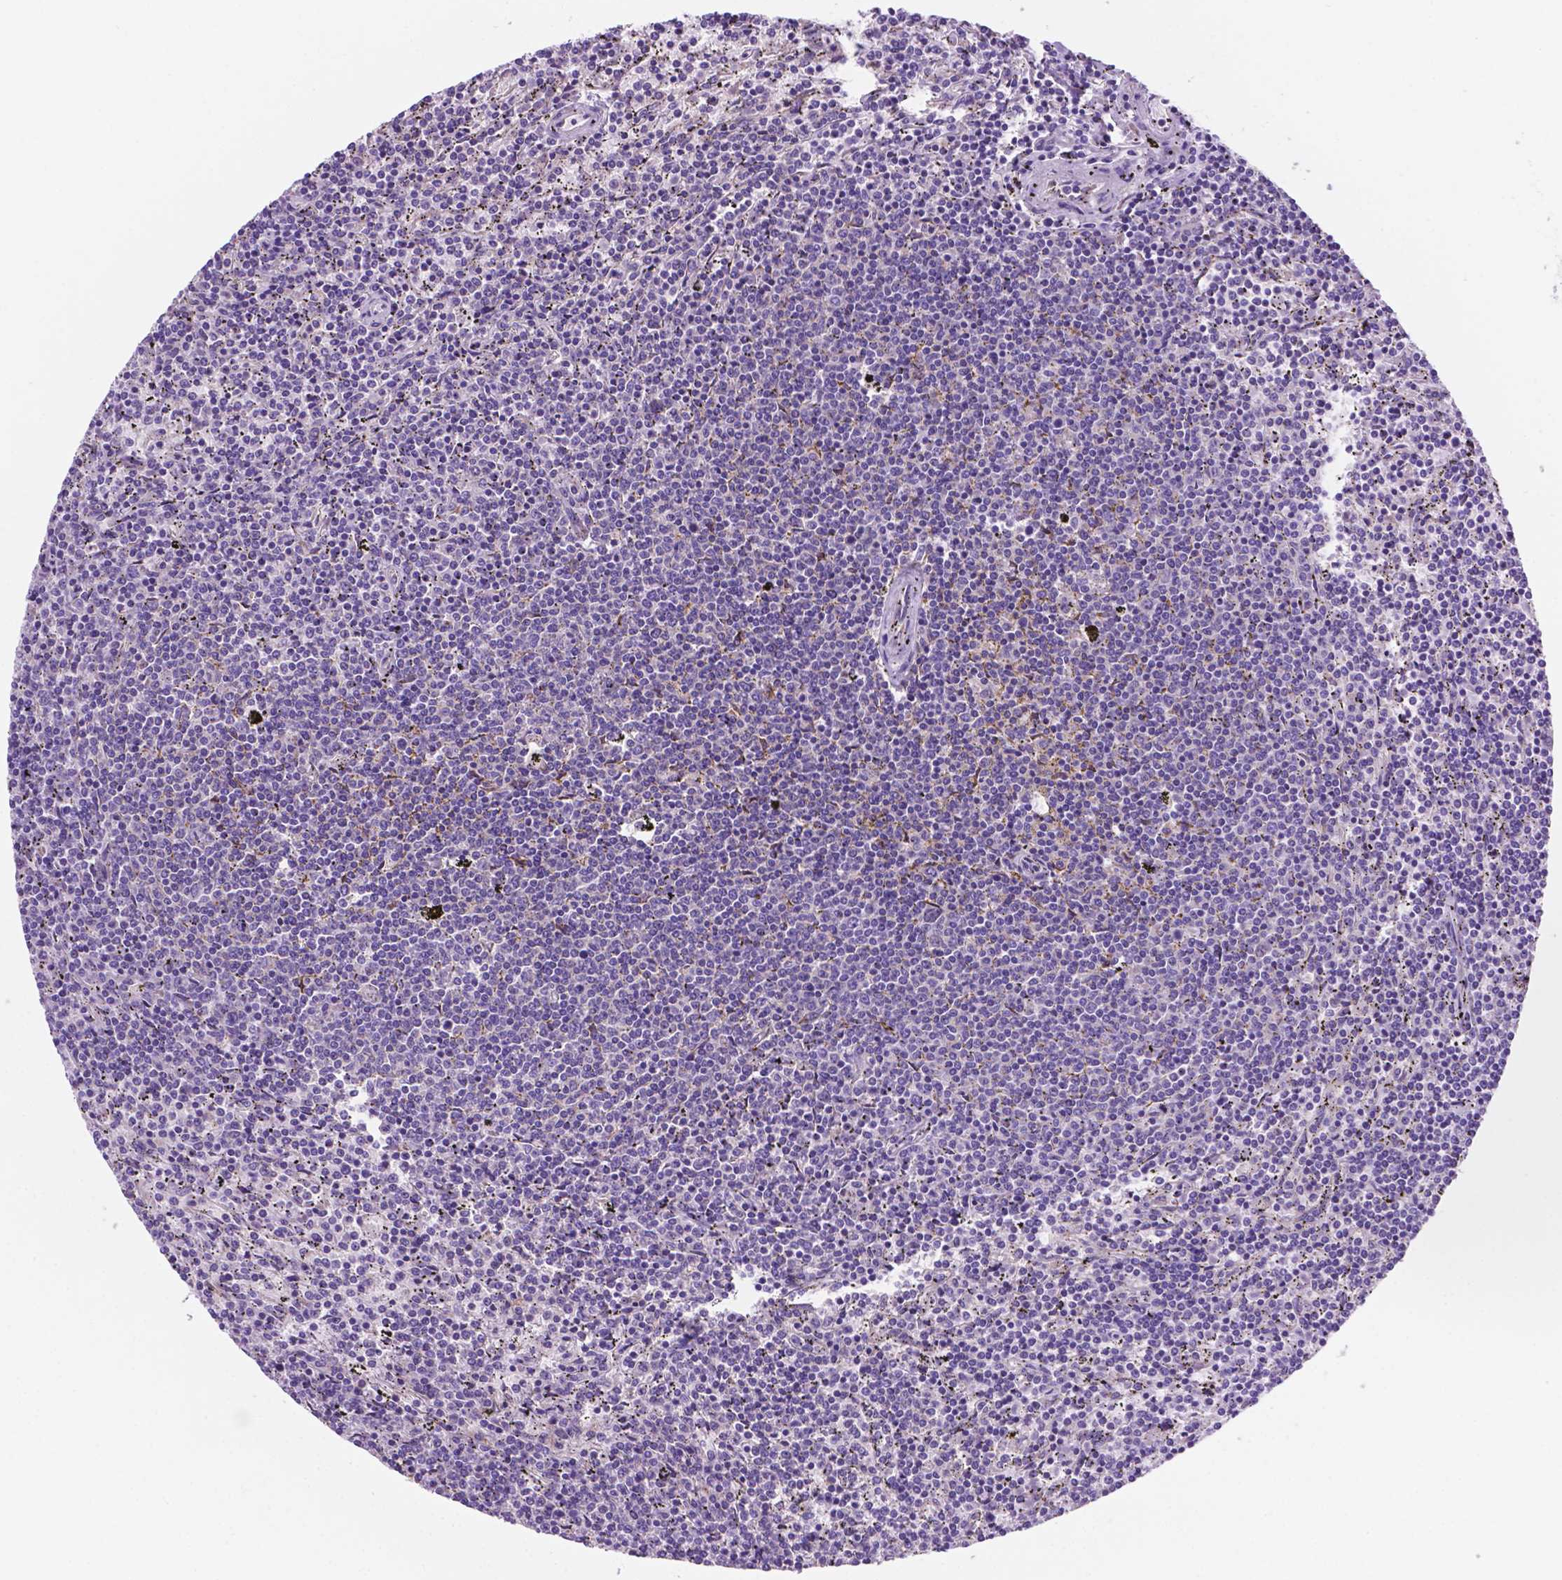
{"staining": {"intensity": "negative", "quantity": "none", "location": "none"}, "tissue": "lymphoma", "cell_type": "Tumor cells", "image_type": "cancer", "snomed": [{"axis": "morphology", "description": "Malignant lymphoma, non-Hodgkin's type, Low grade"}, {"axis": "topography", "description": "Spleen"}], "caption": "Photomicrograph shows no significant protein staining in tumor cells of lymphoma.", "gene": "CEACAM7", "patient": {"sex": "female", "age": 50}}